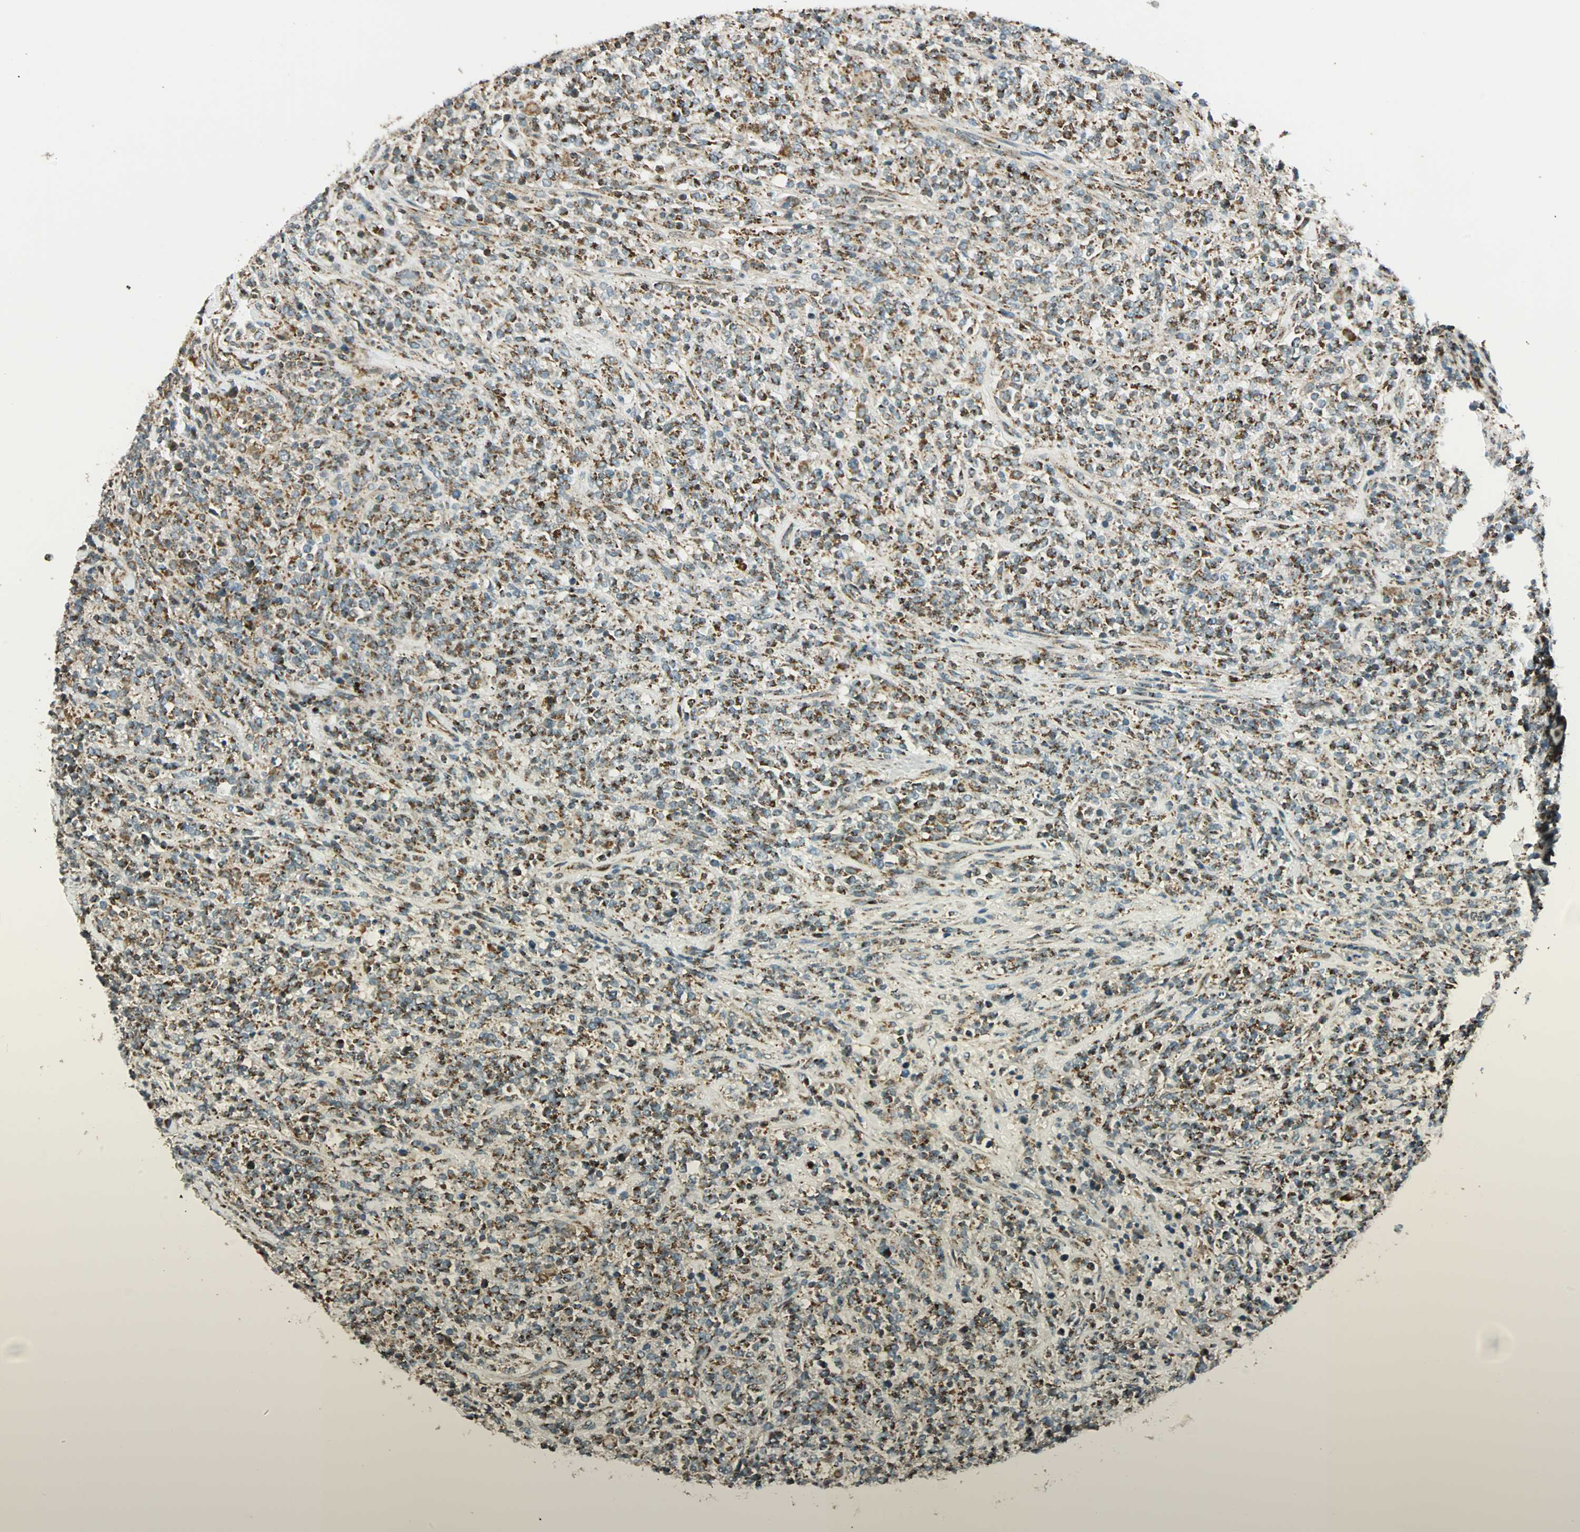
{"staining": {"intensity": "weak", "quantity": ">75%", "location": "cytoplasmic/membranous"}, "tissue": "lymphoma", "cell_type": "Tumor cells", "image_type": "cancer", "snomed": [{"axis": "morphology", "description": "Malignant lymphoma, non-Hodgkin's type, High grade"}, {"axis": "topography", "description": "Soft tissue"}], "caption": "Tumor cells show low levels of weak cytoplasmic/membranous positivity in approximately >75% of cells in high-grade malignant lymphoma, non-Hodgkin's type.", "gene": "SPRY4", "patient": {"sex": "male", "age": 18}}